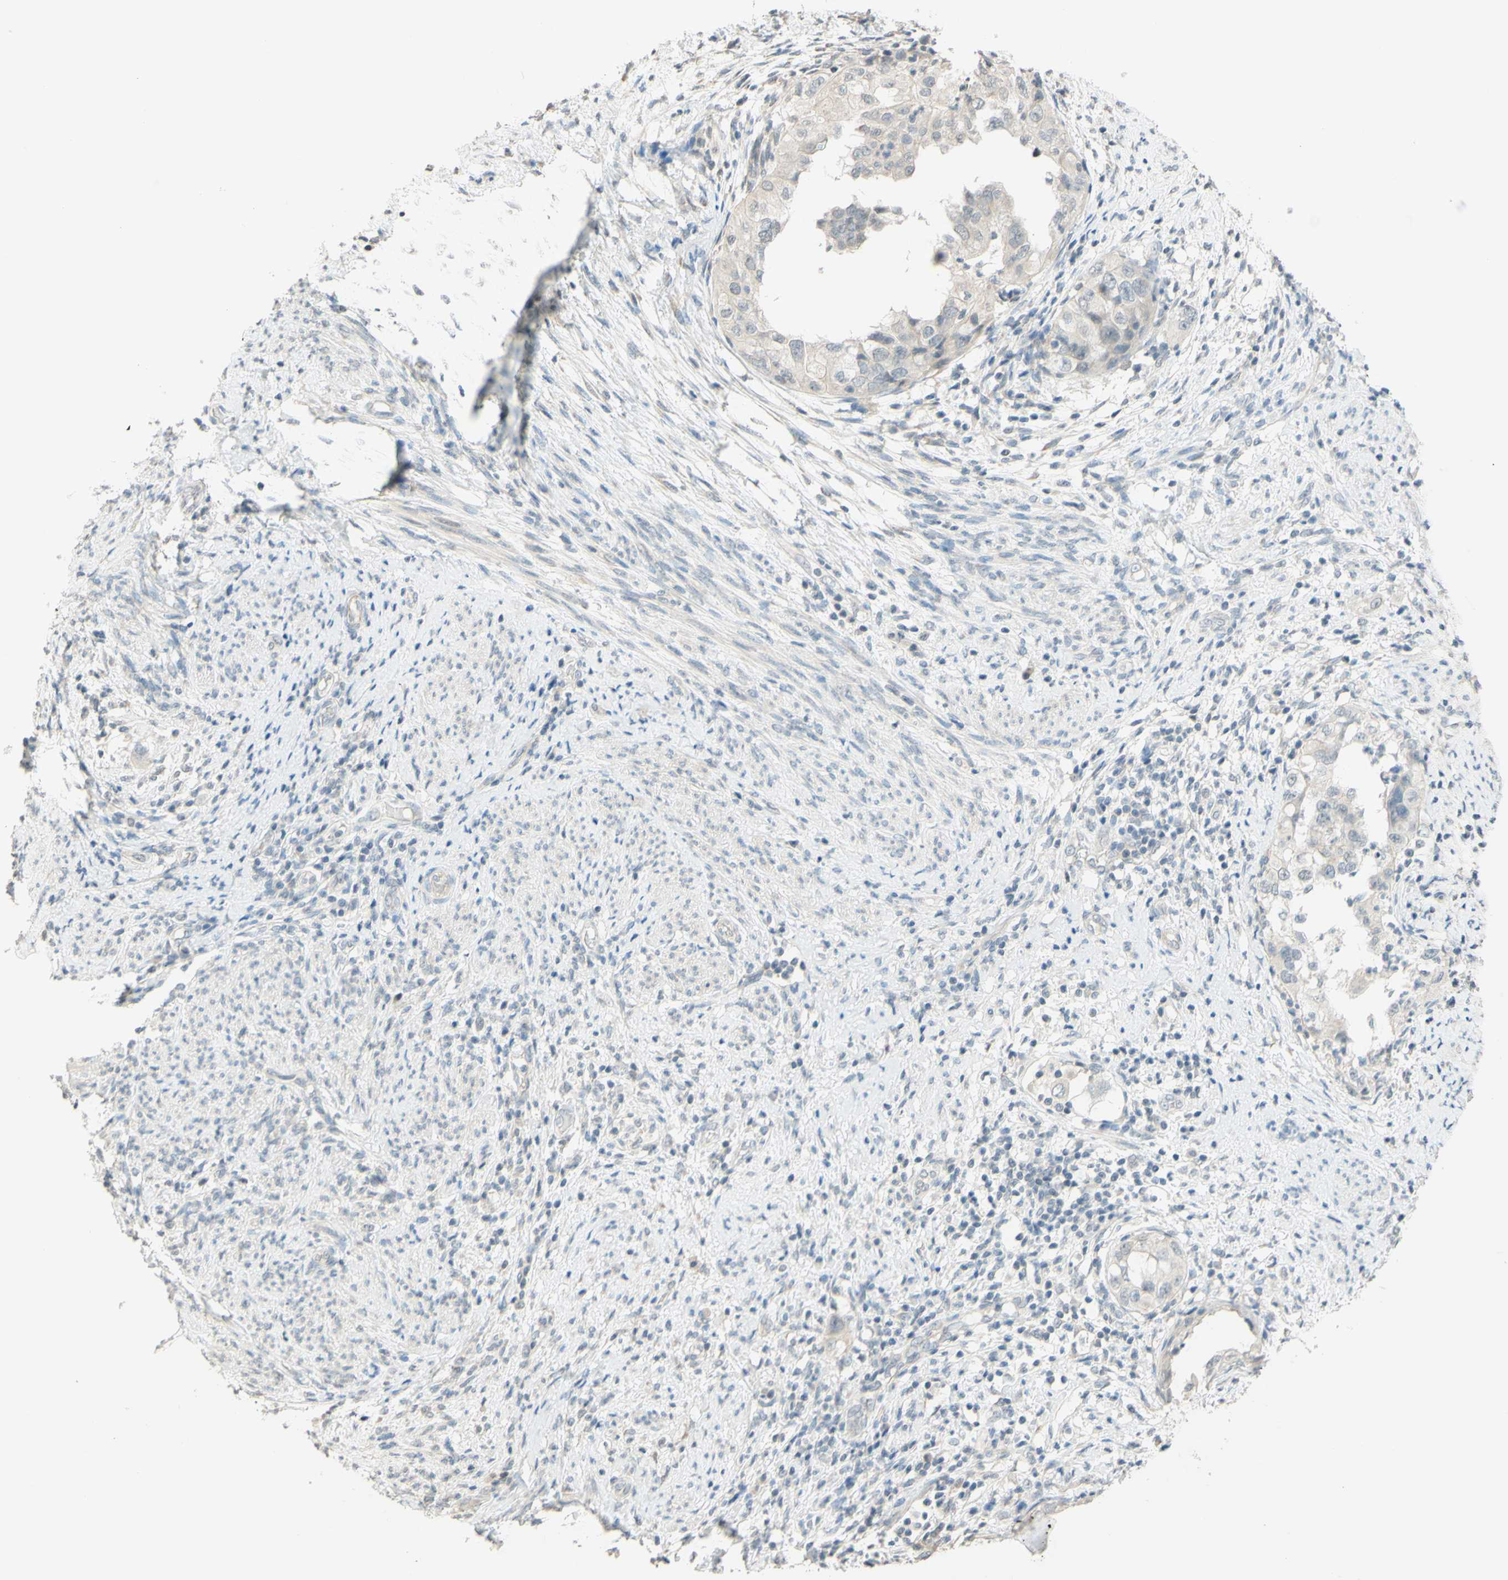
{"staining": {"intensity": "negative", "quantity": "none", "location": "none"}, "tissue": "endometrial cancer", "cell_type": "Tumor cells", "image_type": "cancer", "snomed": [{"axis": "morphology", "description": "Adenocarcinoma, NOS"}, {"axis": "topography", "description": "Endometrium"}], "caption": "This is an IHC micrograph of endometrial cancer (adenocarcinoma). There is no expression in tumor cells.", "gene": "MAG", "patient": {"sex": "female", "age": 85}}